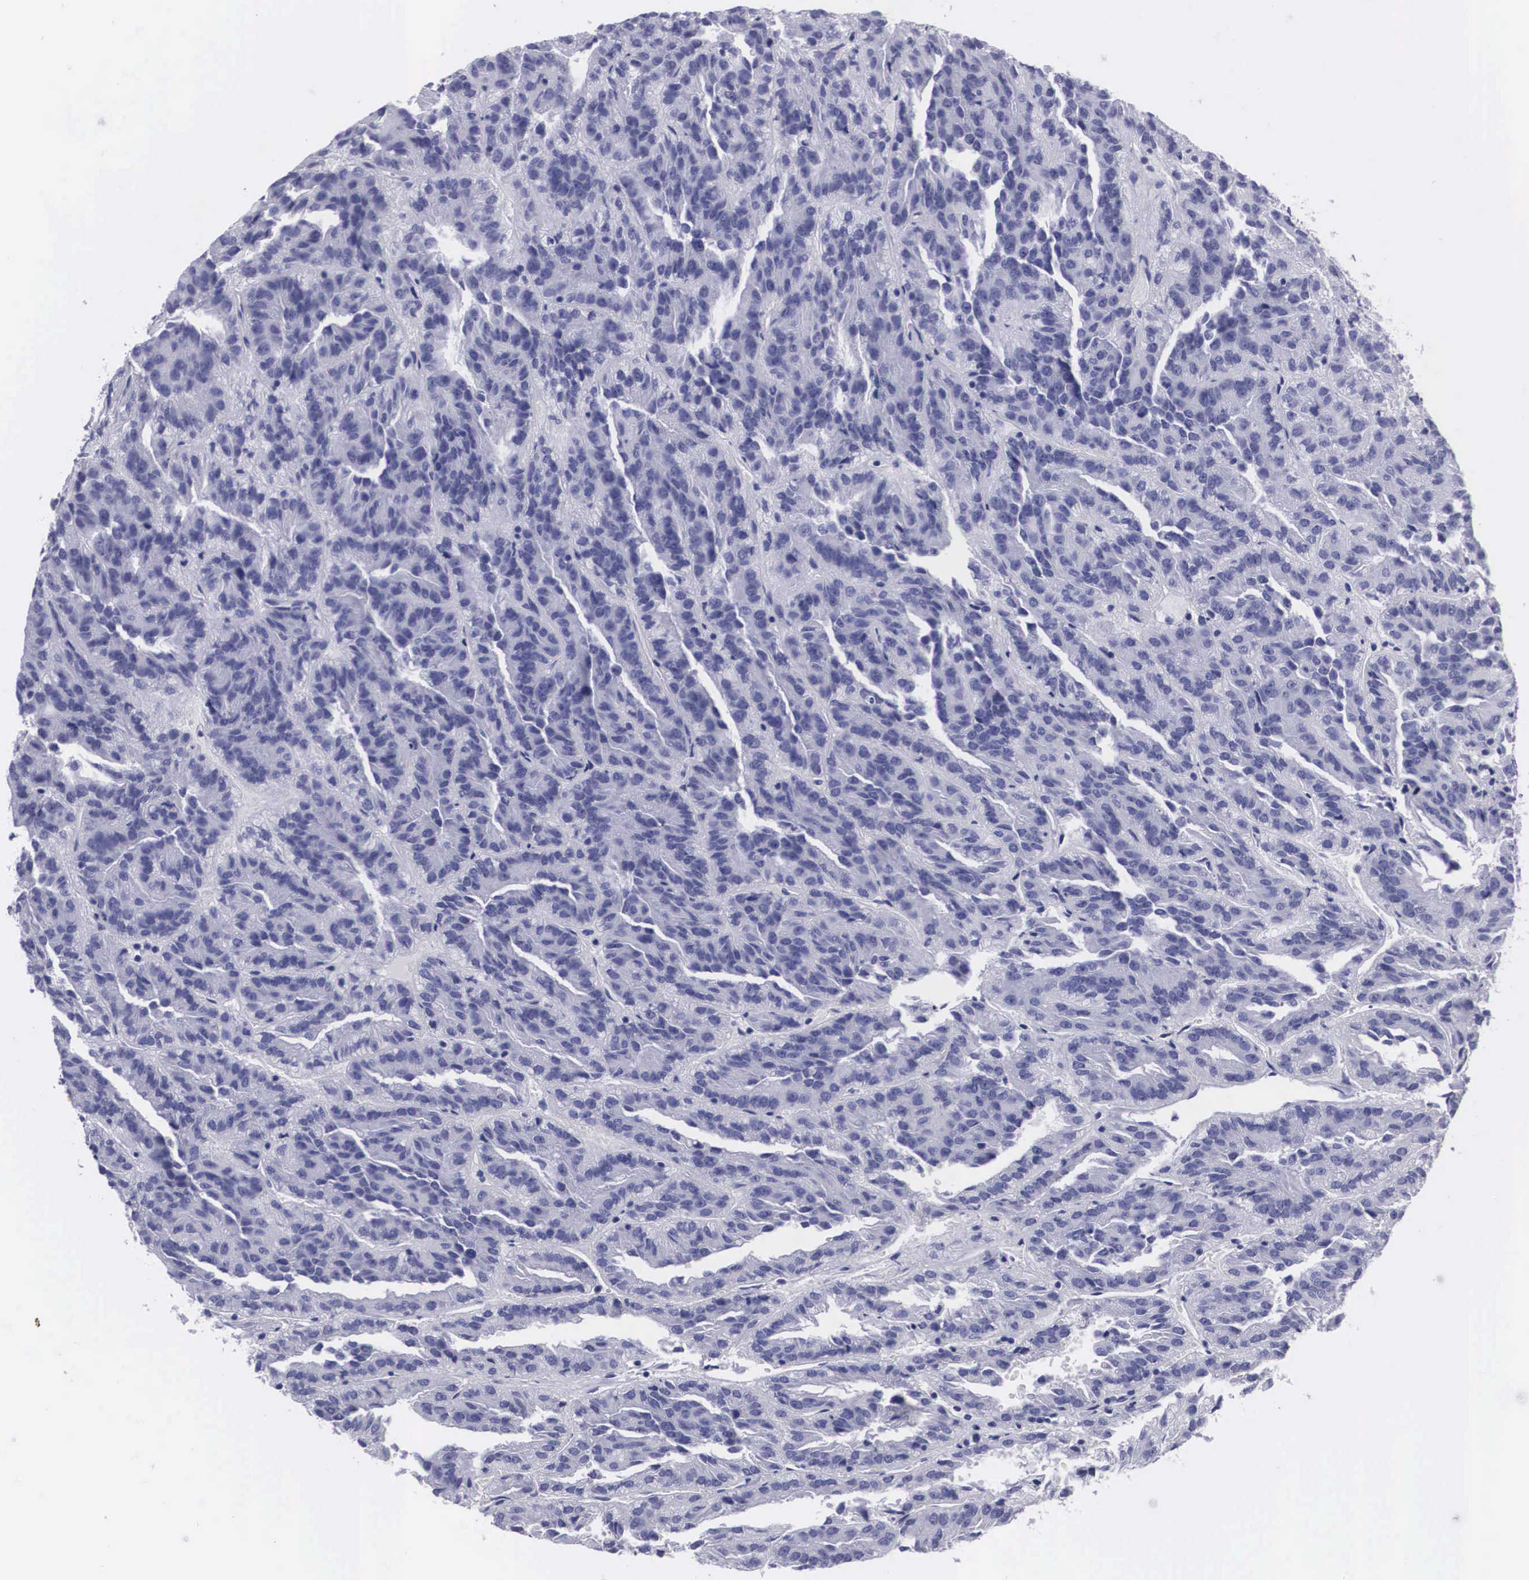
{"staining": {"intensity": "negative", "quantity": "none", "location": "none"}, "tissue": "renal cancer", "cell_type": "Tumor cells", "image_type": "cancer", "snomed": [{"axis": "morphology", "description": "Adenocarcinoma, NOS"}, {"axis": "topography", "description": "Kidney"}], "caption": "This image is of adenocarcinoma (renal) stained with immunohistochemistry to label a protein in brown with the nuclei are counter-stained blue. There is no positivity in tumor cells.", "gene": "C22orf31", "patient": {"sex": "male", "age": 46}}